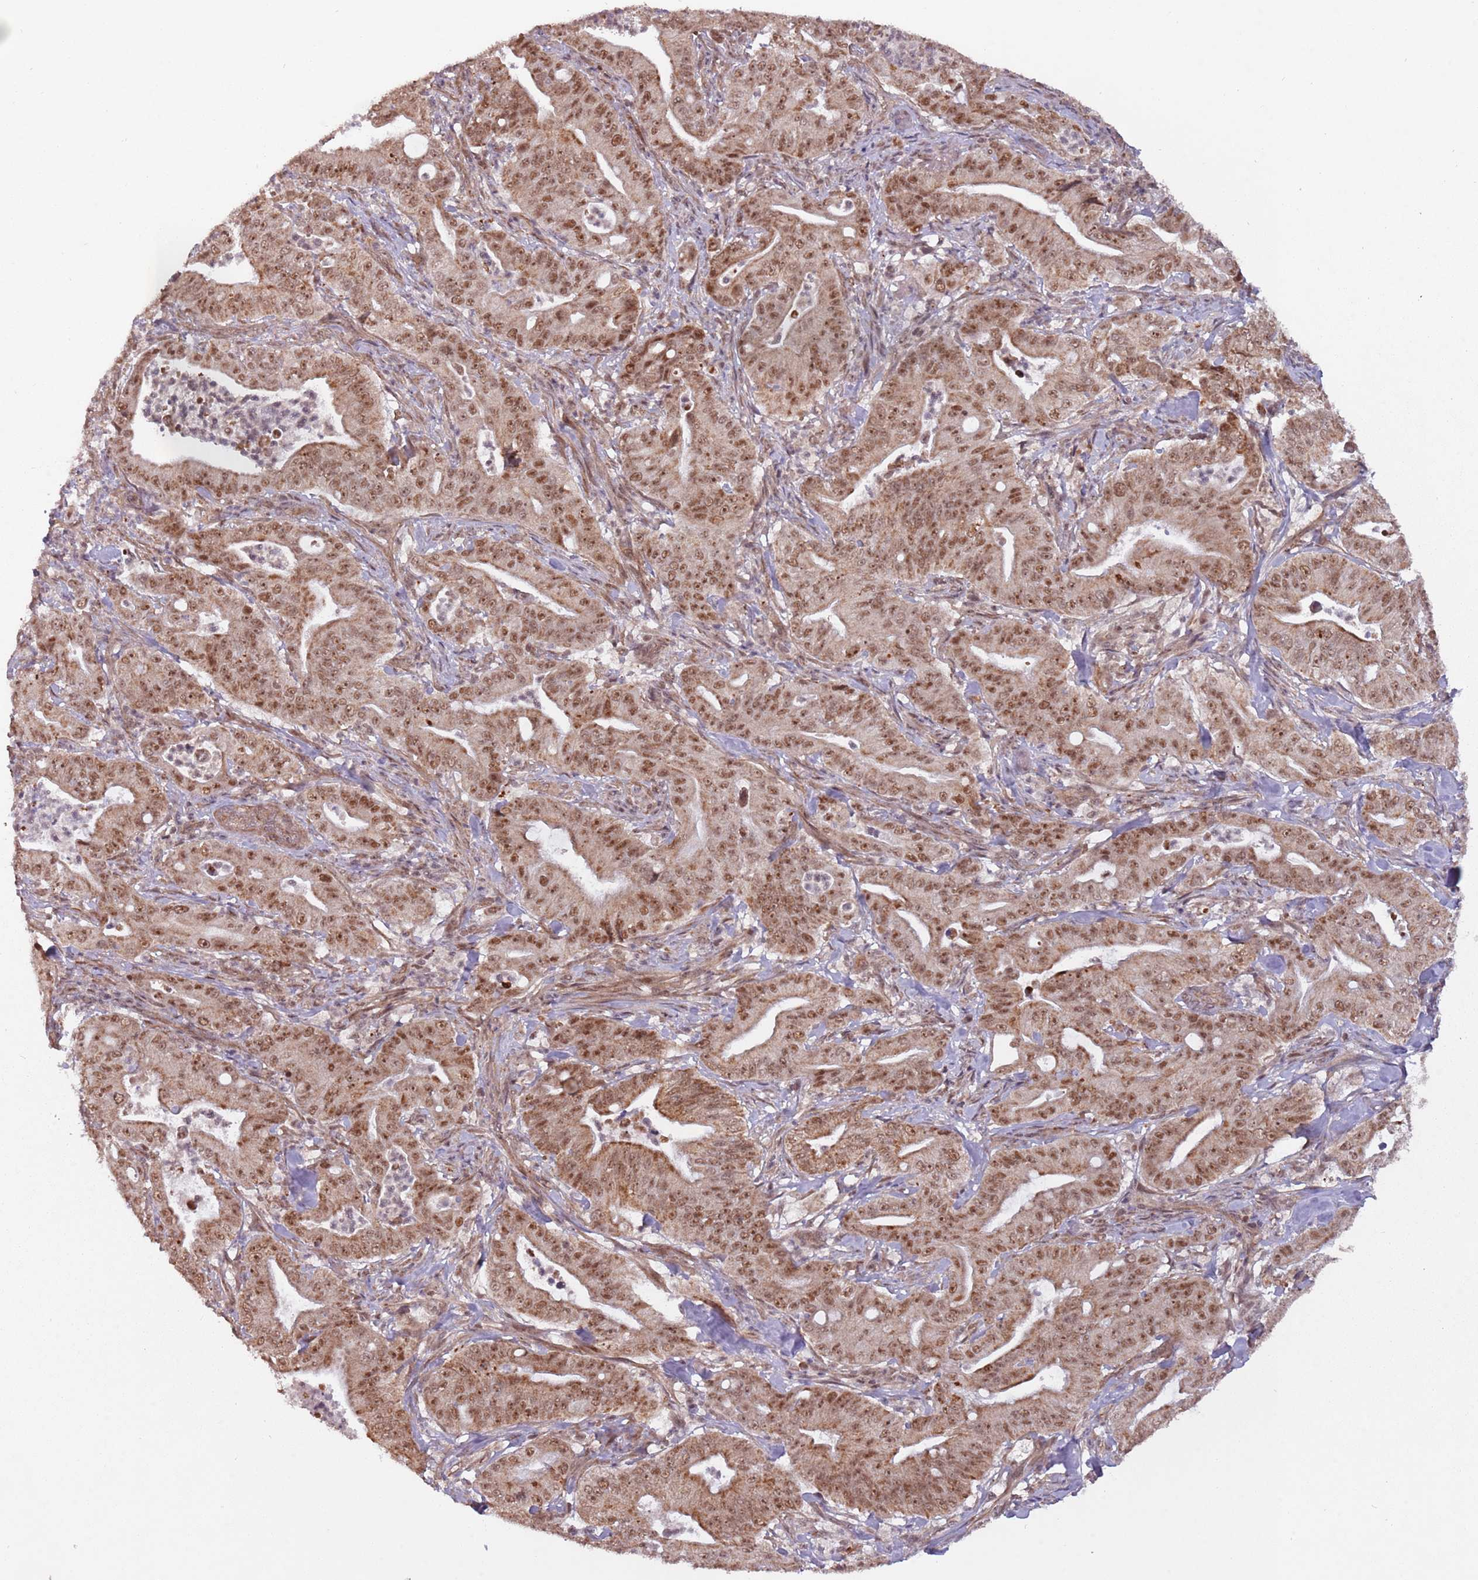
{"staining": {"intensity": "moderate", "quantity": ">75%", "location": "cytoplasmic/membranous,nuclear"}, "tissue": "pancreatic cancer", "cell_type": "Tumor cells", "image_type": "cancer", "snomed": [{"axis": "morphology", "description": "Adenocarcinoma, NOS"}, {"axis": "topography", "description": "Pancreas"}], "caption": "Immunohistochemistry of pancreatic cancer shows medium levels of moderate cytoplasmic/membranous and nuclear staining in about >75% of tumor cells.", "gene": "SUDS3", "patient": {"sex": "male", "age": 71}}